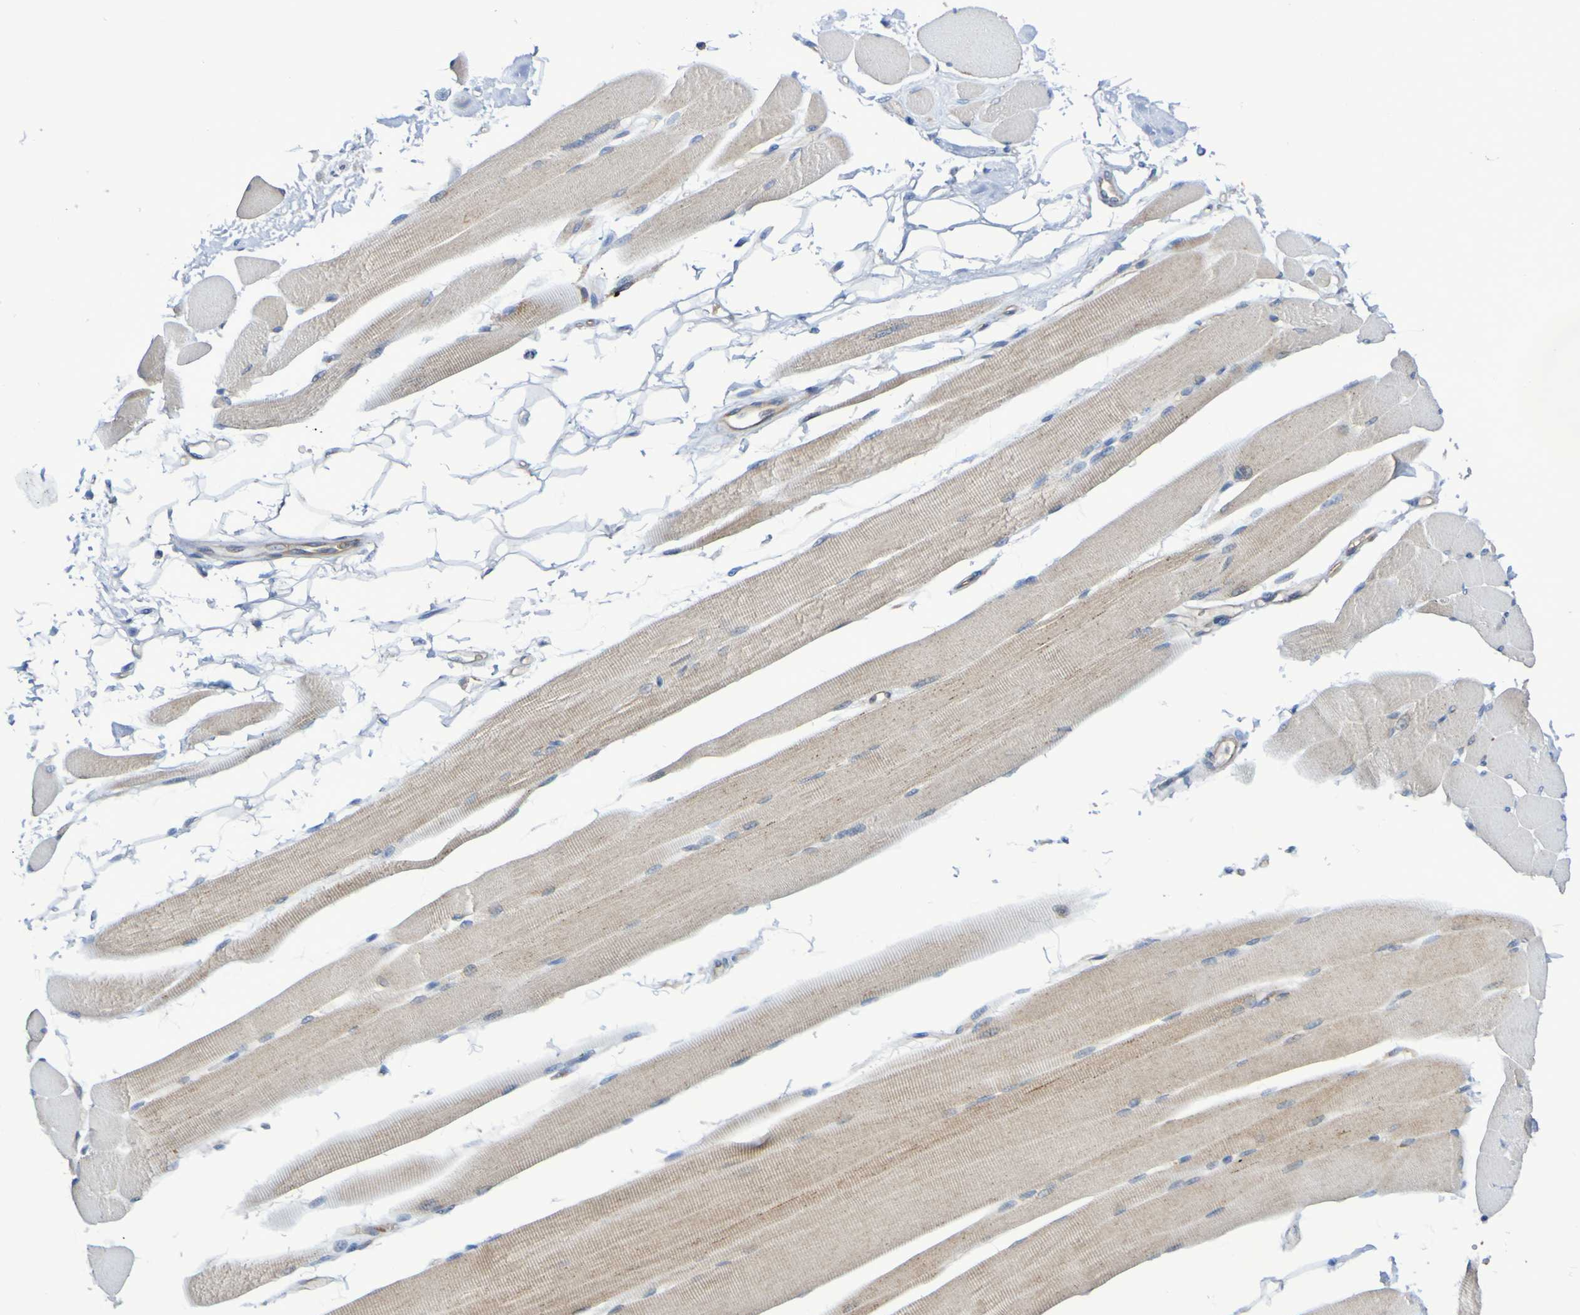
{"staining": {"intensity": "weak", "quantity": "<25%", "location": "cytoplasmic/membranous"}, "tissue": "skeletal muscle", "cell_type": "Myocytes", "image_type": "normal", "snomed": [{"axis": "morphology", "description": "Normal tissue, NOS"}, {"axis": "topography", "description": "Skeletal muscle"}, {"axis": "topography", "description": "Peripheral nerve tissue"}], "caption": "Myocytes show no significant expression in benign skeletal muscle. (Brightfield microscopy of DAB (3,3'-diaminobenzidine) immunohistochemistry (IHC) at high magnification).", "gene": "LMBRD2", "patient": {"sex": "female", "age": 84}}